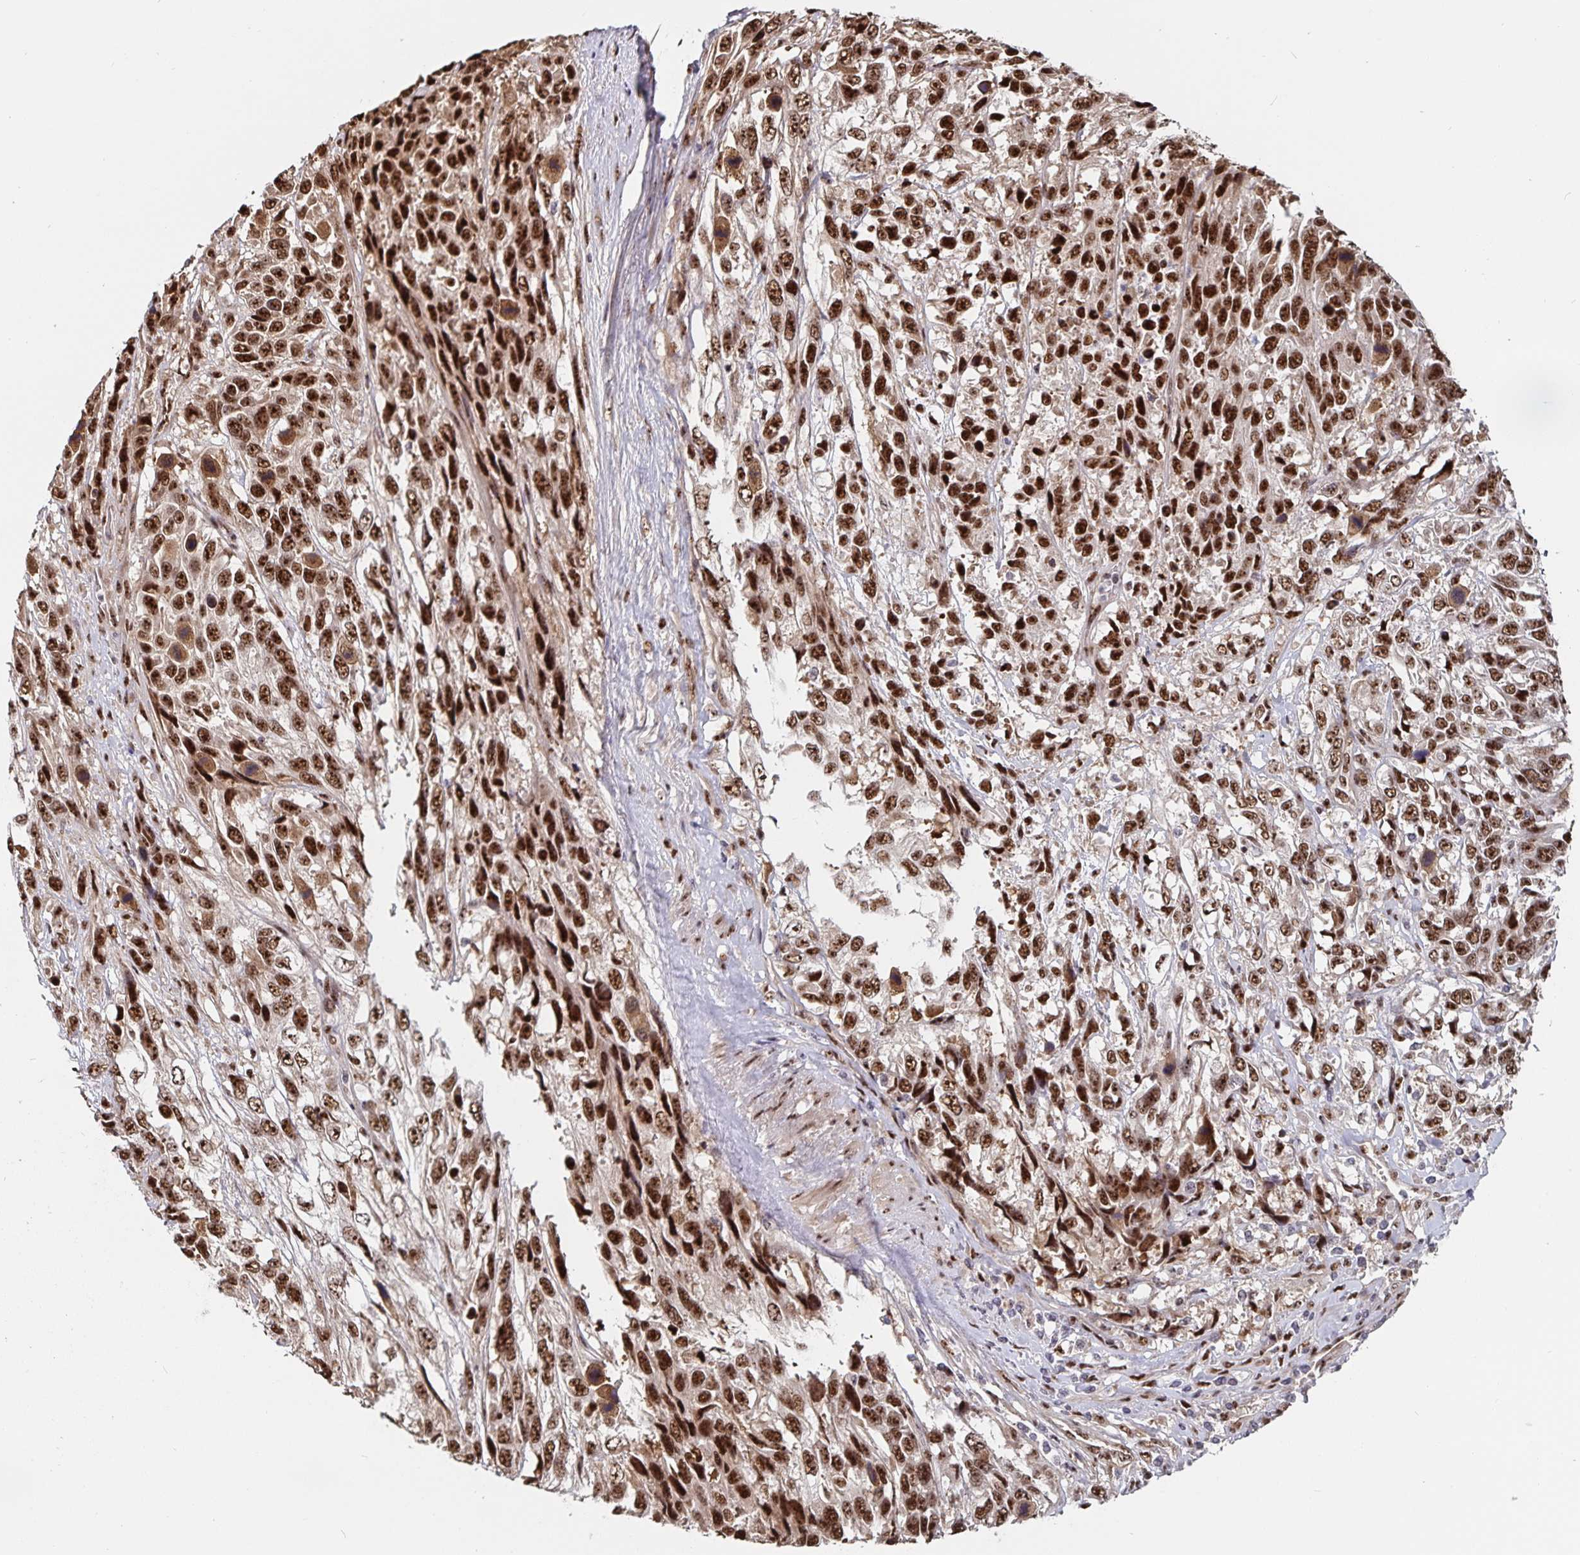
{"staining": {"intensity": "strong", "quantity": ">75%", "location": "nuclear"}, "tissue": "urothelial cancer", "cell_type": "Tumor cells", "image_type": "cancer", "snomed": [{"axis": "morphology", "description": "Urothelial carcinoma, High grade"}, {"axis": "topography", "description": "Urinary bladder"}], "caption": "Urothelial cancer was stained to show a protein in brown. There is high levels of strong nuclear positivity in about >75% of tumor cells.", "gene": "LAS1L", "patient": {"sex": "female", "age": 70}}